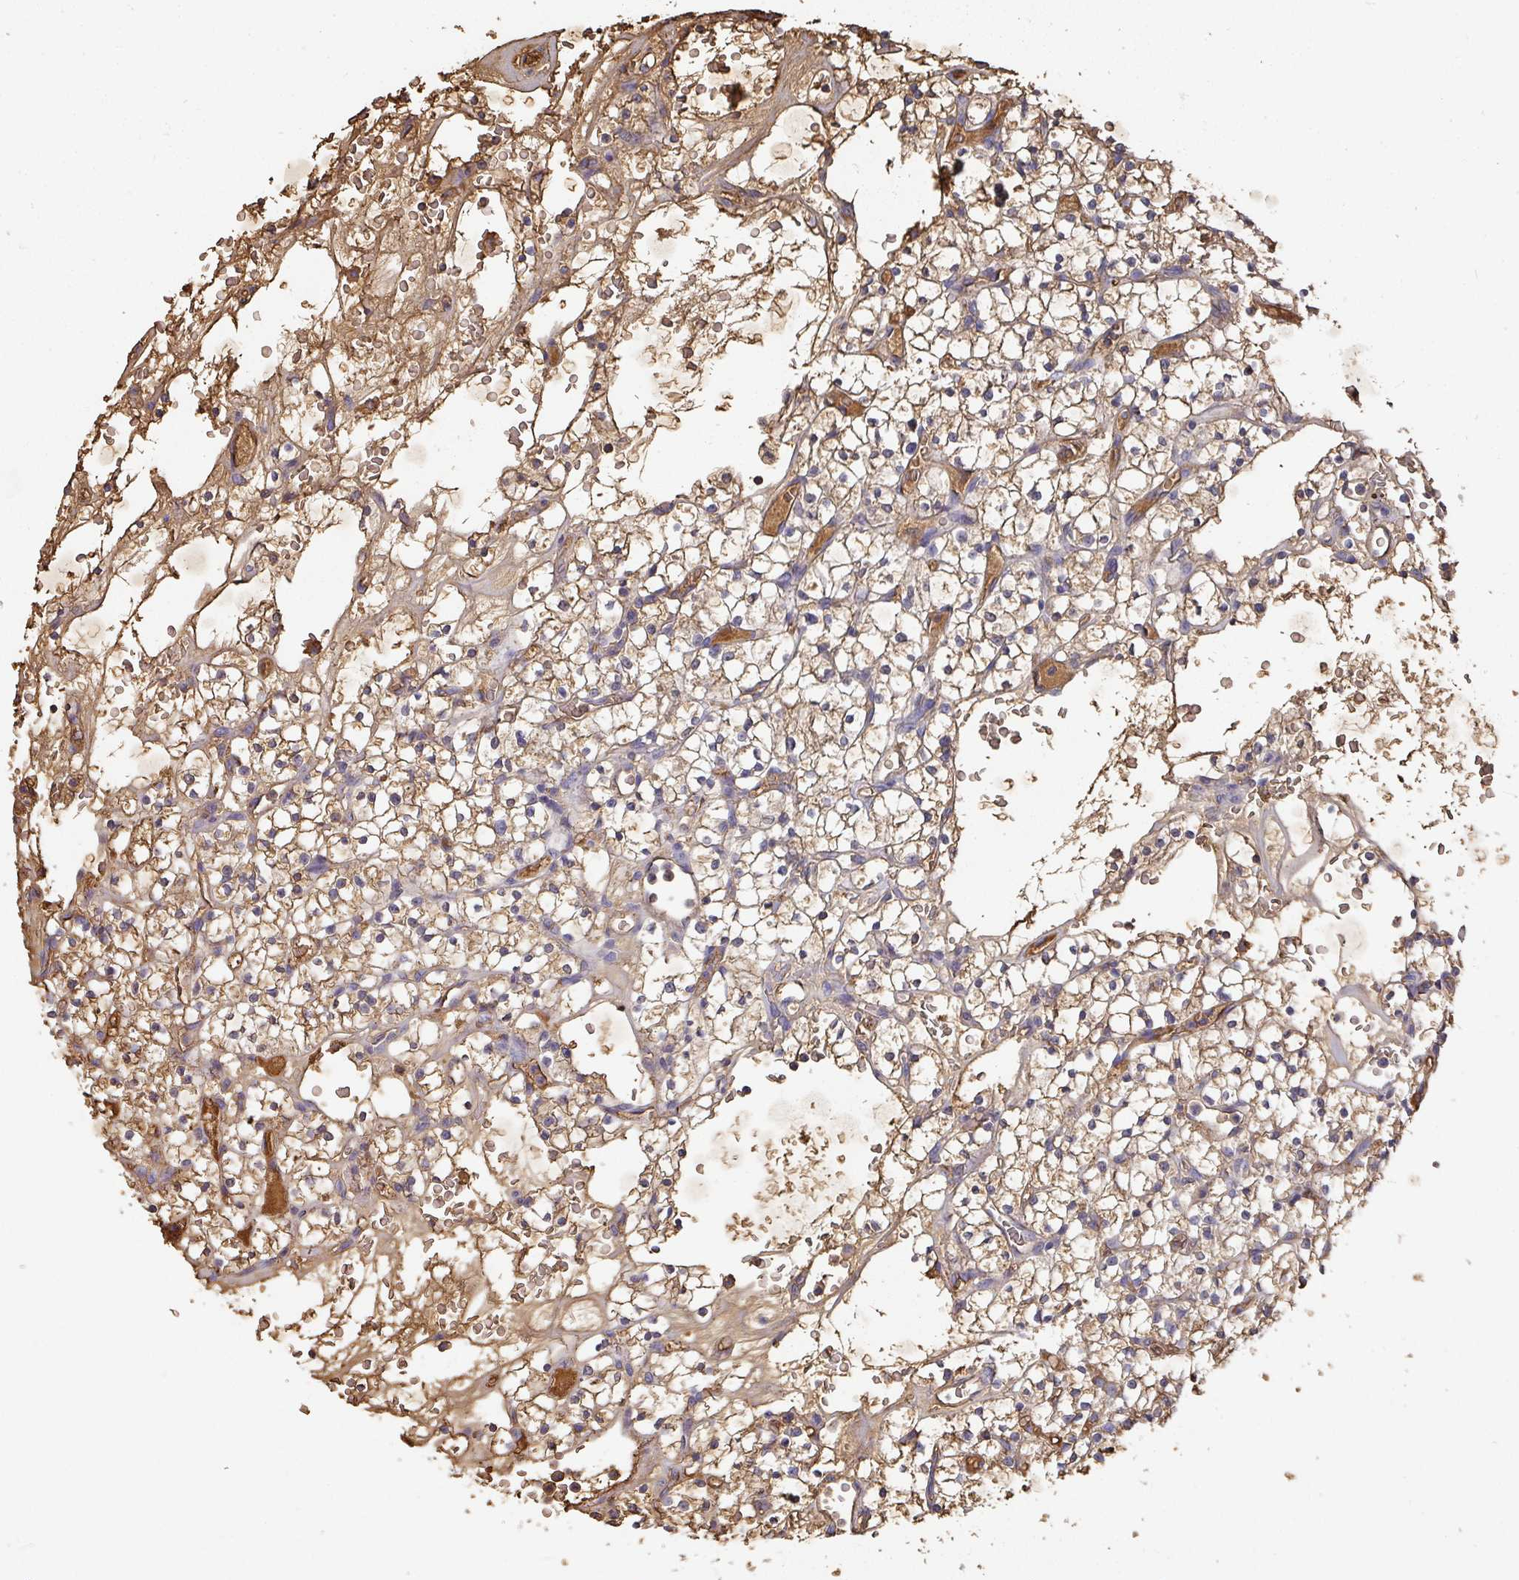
{"staining": {"intensity": "moderate", "quantity": "<25%", "location": "cytoplasmic/membranous"}, "tissue": "renal cancer", "cell_type": "Tumor cells", "image_type": "cancer", "snomed": [{"axis": "morphology", "description": "Adenocarcinoma, NOS"}, {"axis": "topography", "description": "Kidney"}], "caption": "Protein expression analysis of renal cancer (adenocarcinoma) exhibits moderate cytoplasmic/membranous expression in about <25% of tumor cells.", "gene": "ALB", "patient": {"sex": "female", "age": 64}}